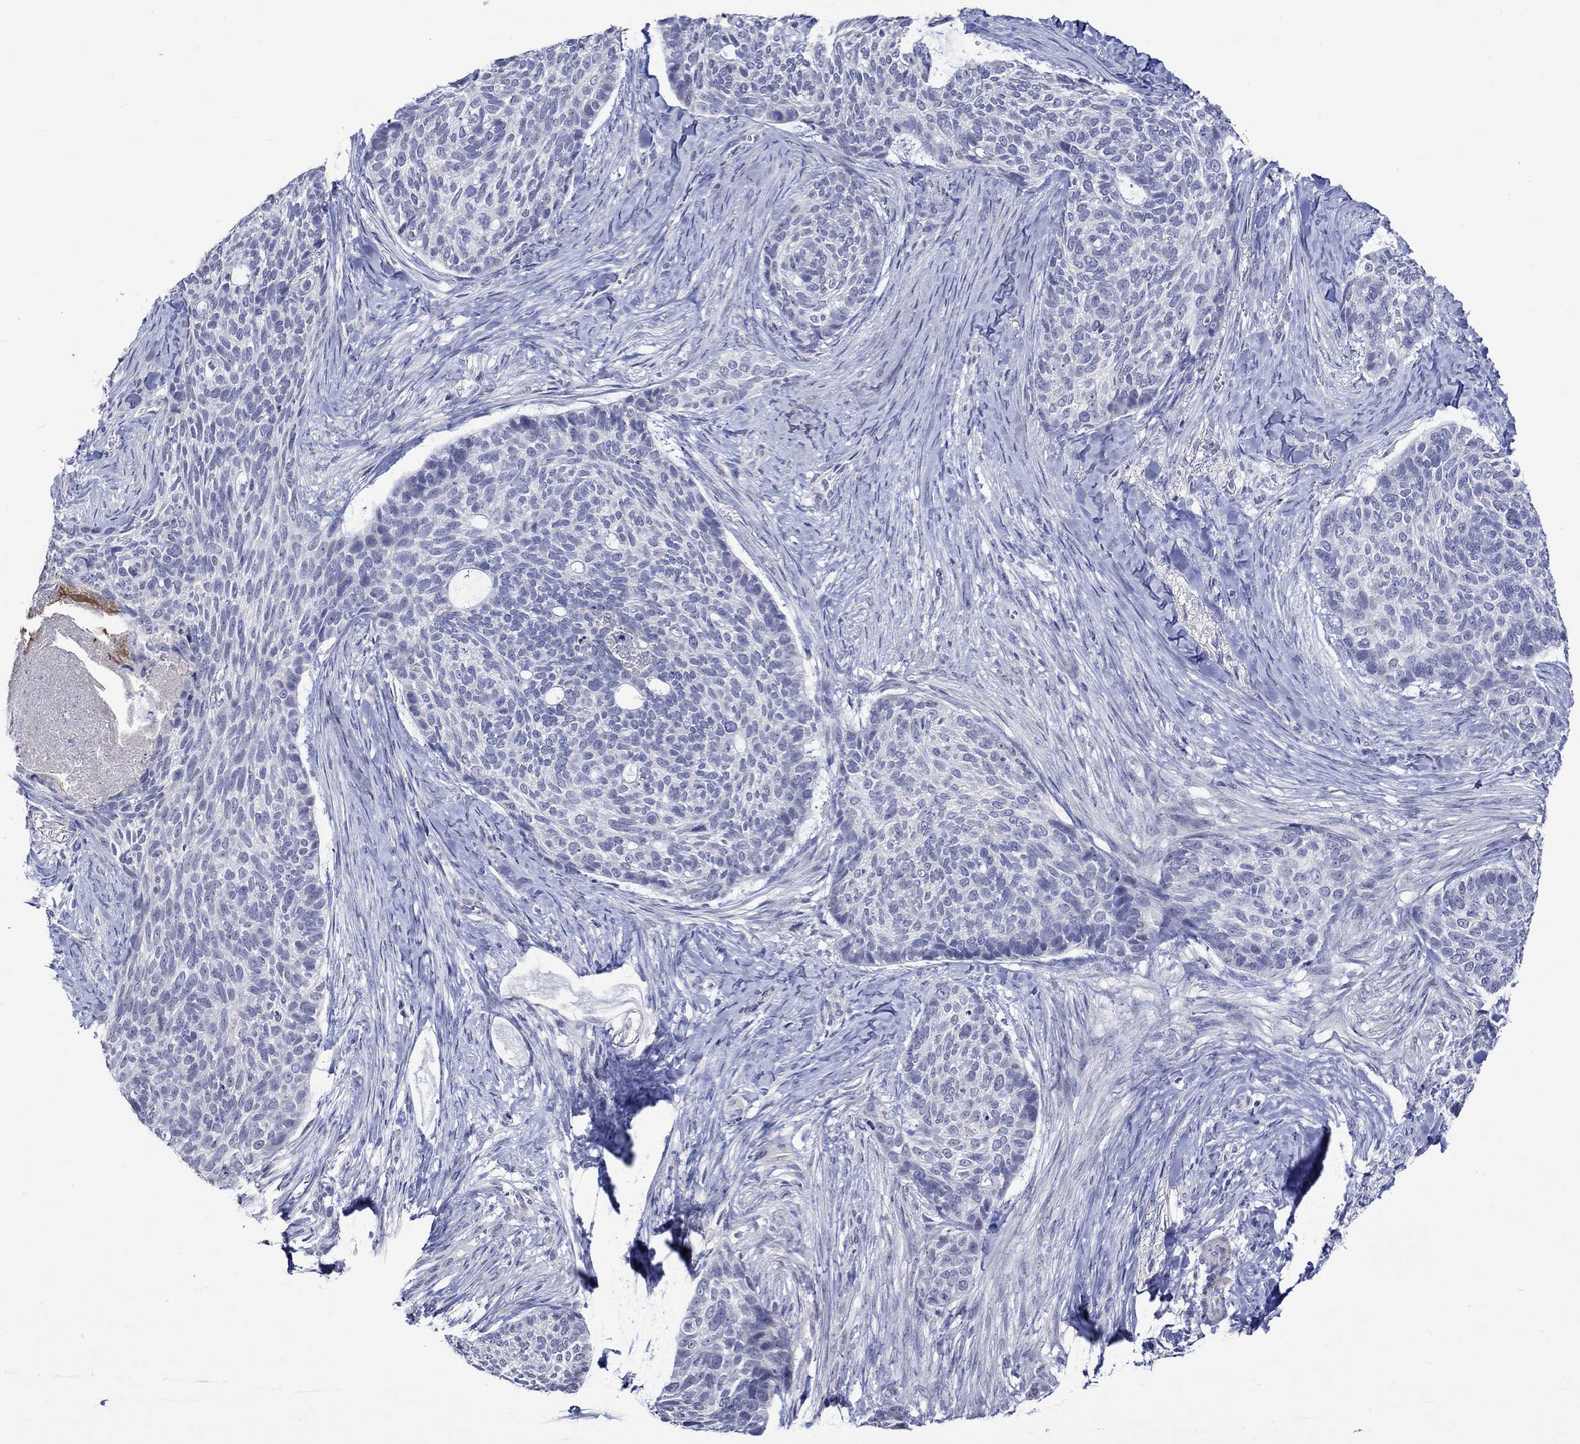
{"staining": {"intensity": "negative", "quantity": "none", "location": "none"}, "tissue": "skin cancer", "cell_type": "Tumor cells", "image_type": "cancer", "snomed": [{"axis": "morphology", "description": "Basal cell carcinoma"}, {"axis": "topography", "description": "Skin"}], "caption": "Immunohistochemistry (IHC) histopathology image of skin cancer stained for a protein (brown), which reveals no staining in tumor cells.", "gene": "CRYAB", "patient": {"sex": "female", "age": 69}}